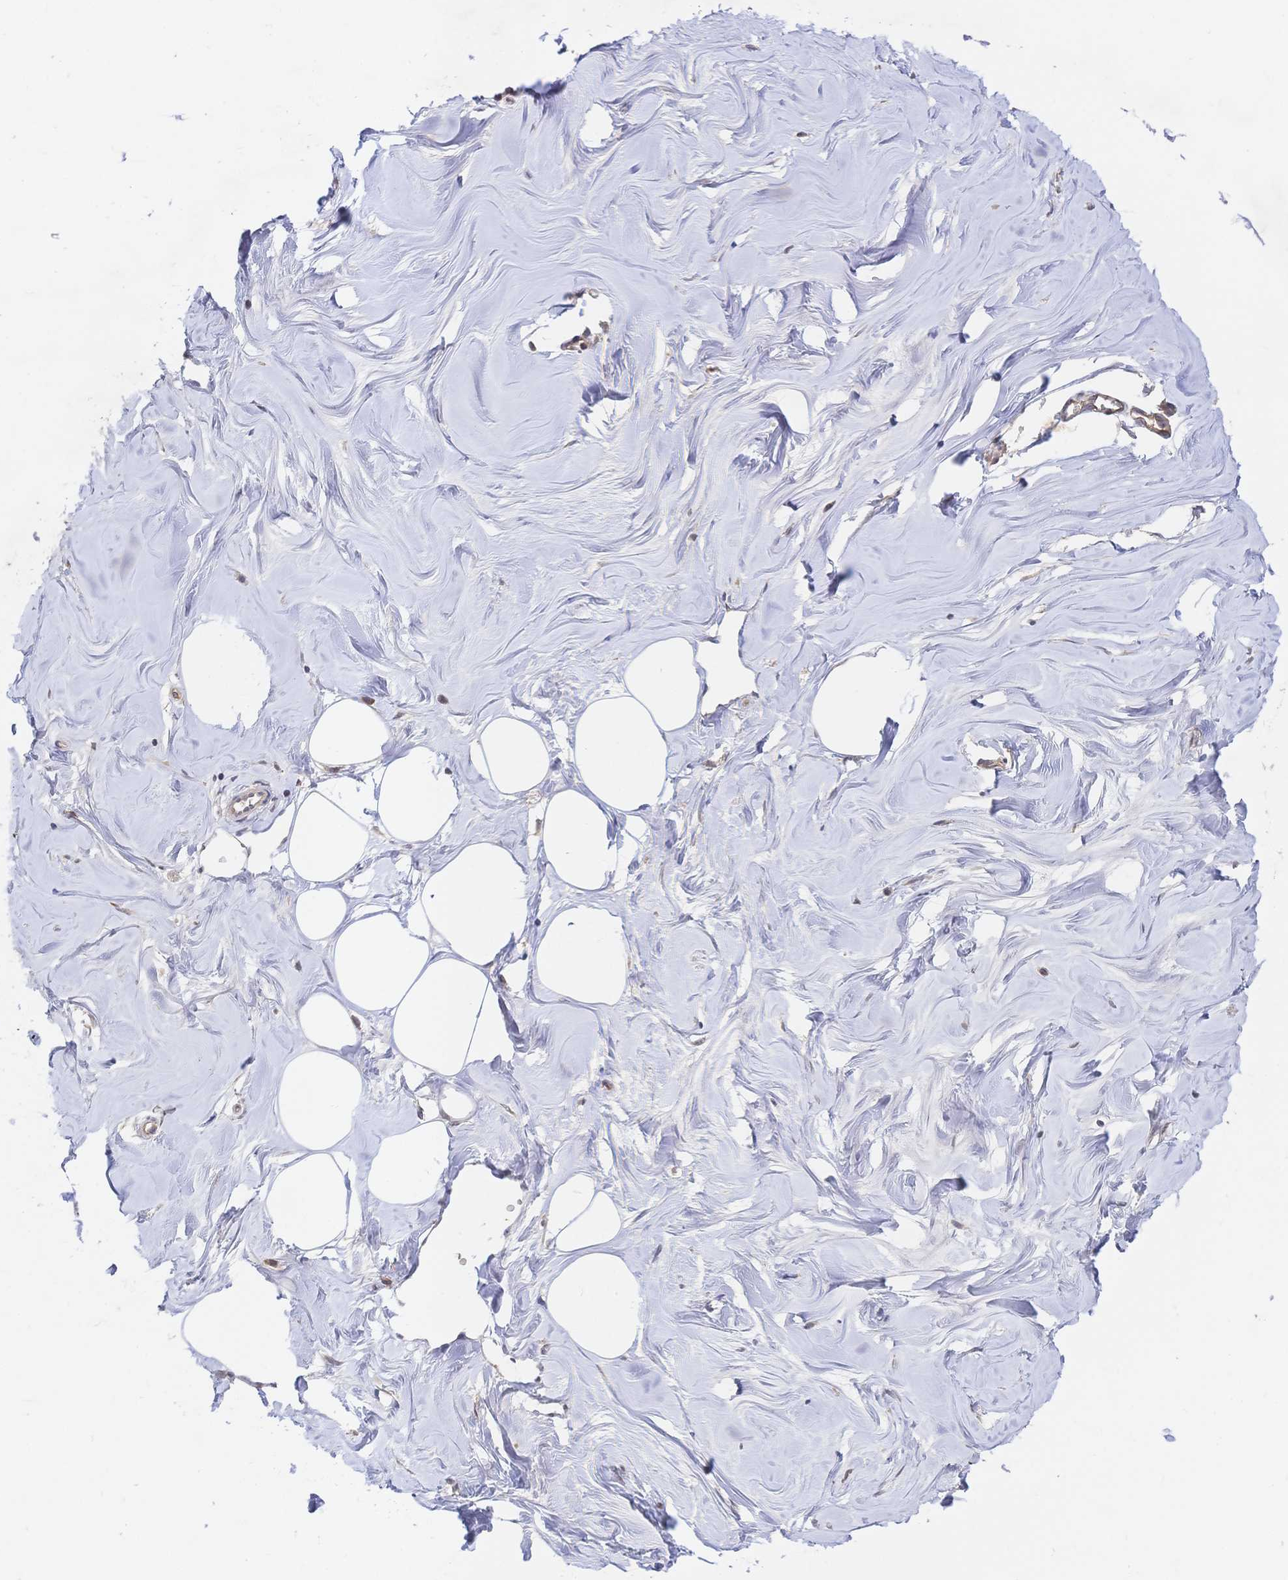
{"staining": {"intensity": "negative", "quantity": "none", "location": "none"}, "tissue": "breast", "cell_type": "Adipocytes", "image_type": "normal", "snomed": [{"axis": "morphology", "description": "Normal tissue, NOS"}, {"axis": "topography", "description": "Breast"}], "caption": "DAB (3,3'-diaminobenzidine) immunohistochemical staining of benign human breast exhibits no significant positivity in adipocytes.", "gene": "LMO4", "patient": {"sex": "female", "age": 27}}